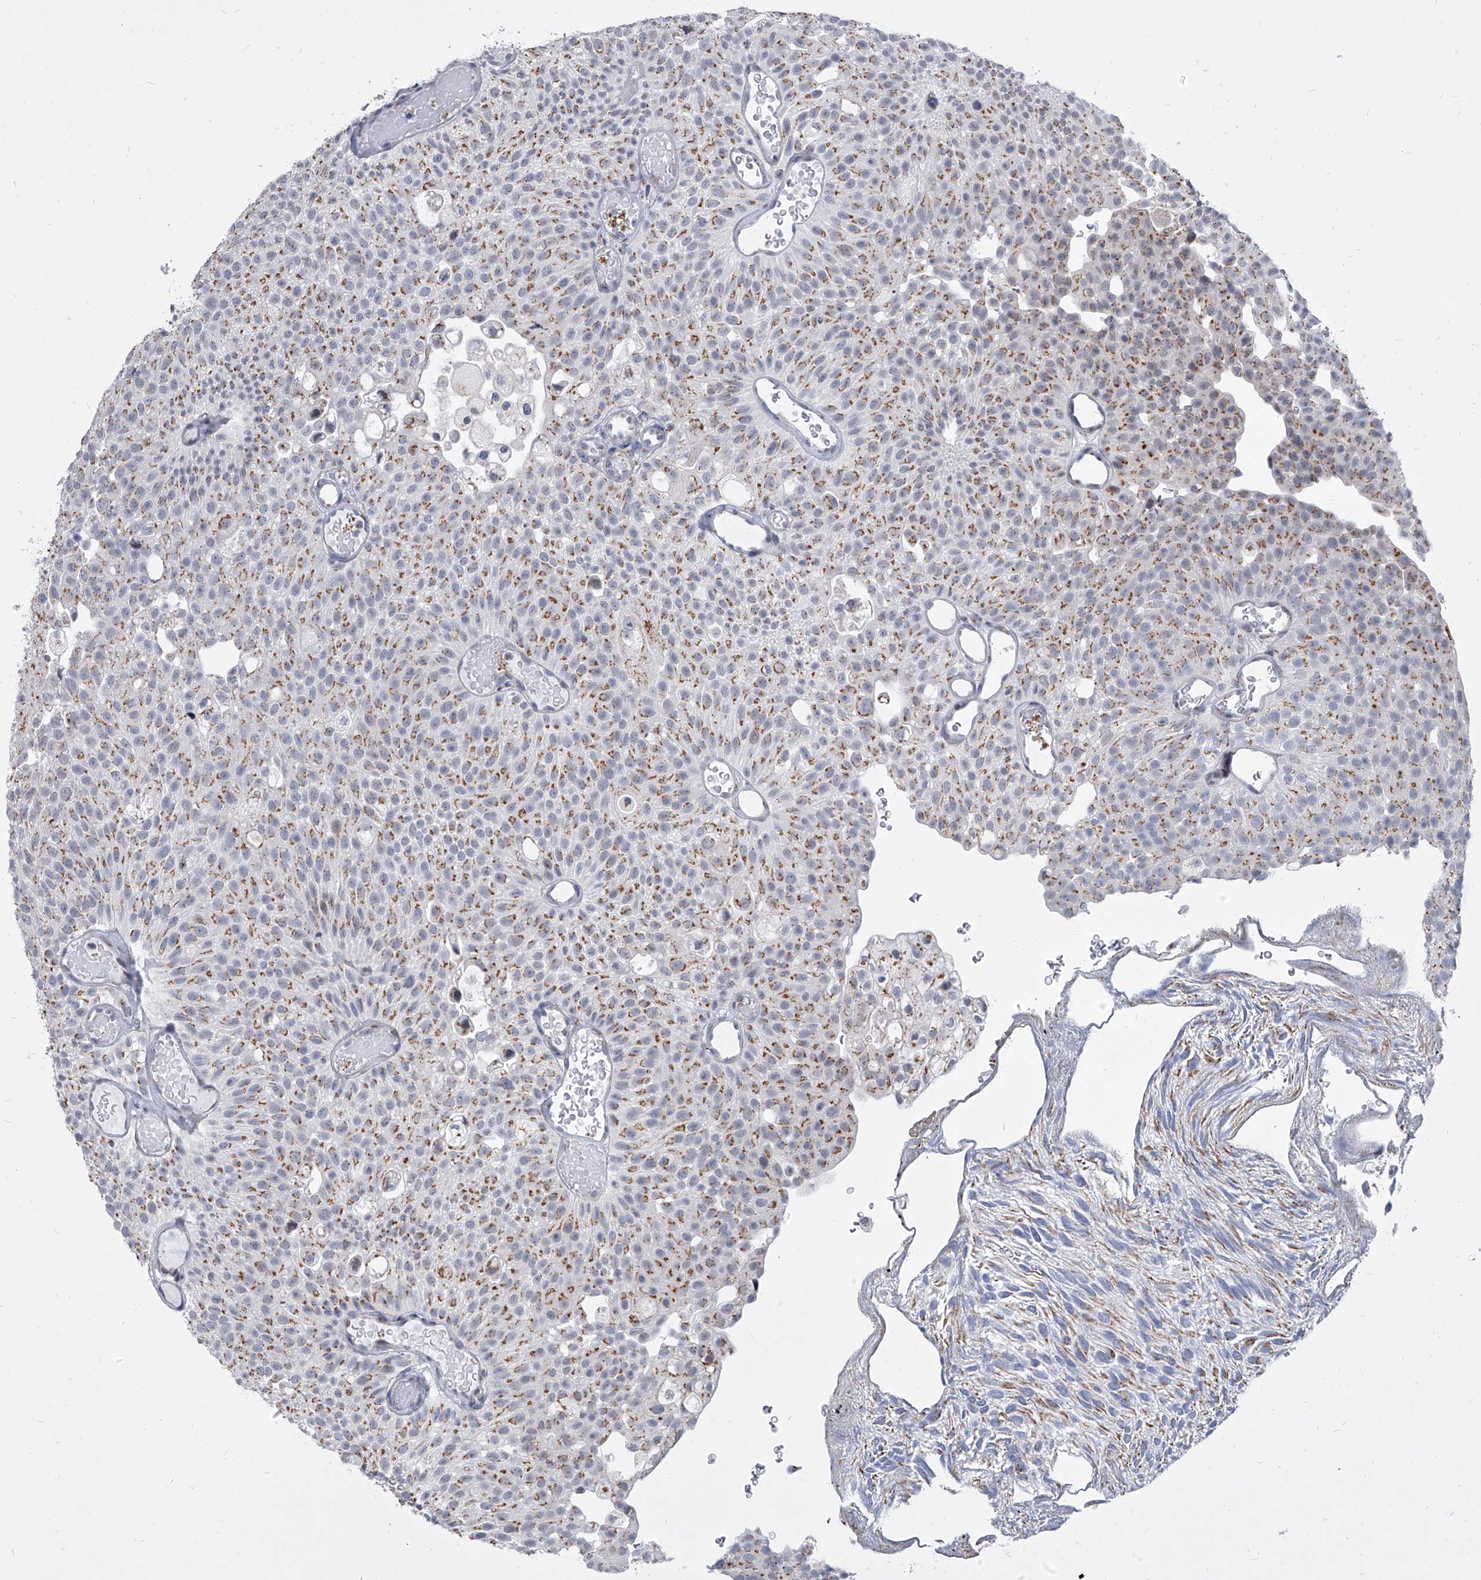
{"staining": {"intensity": "moderate", "quantity": ">75%", "location": "cytoplasmic/membranous"}, "tissue": "urothelial cancer", "cell_type": "Tumor cells", "image_type": "cancer", "snomed": [{"axis": "morphology", "description": "Urothelial carcinoma, Low grade"}, {"axis": "topography", "description": "Urinary bladder"}], "caption": "High-magnification brightfield microscopy of urothelial cancer stained with DAB (brown) and counterstained with hematoxylin (blue). tumor cells exhibit moderate cytoplasmic/membranous expression is present in approximately>75% of cells. (DAB (3,3'-diaminobenzidine) IHC, brown staining for protein, blue staining for nuclei).", "gene": "EVA1C", "patient": {"sex": "male", "age": 78}}